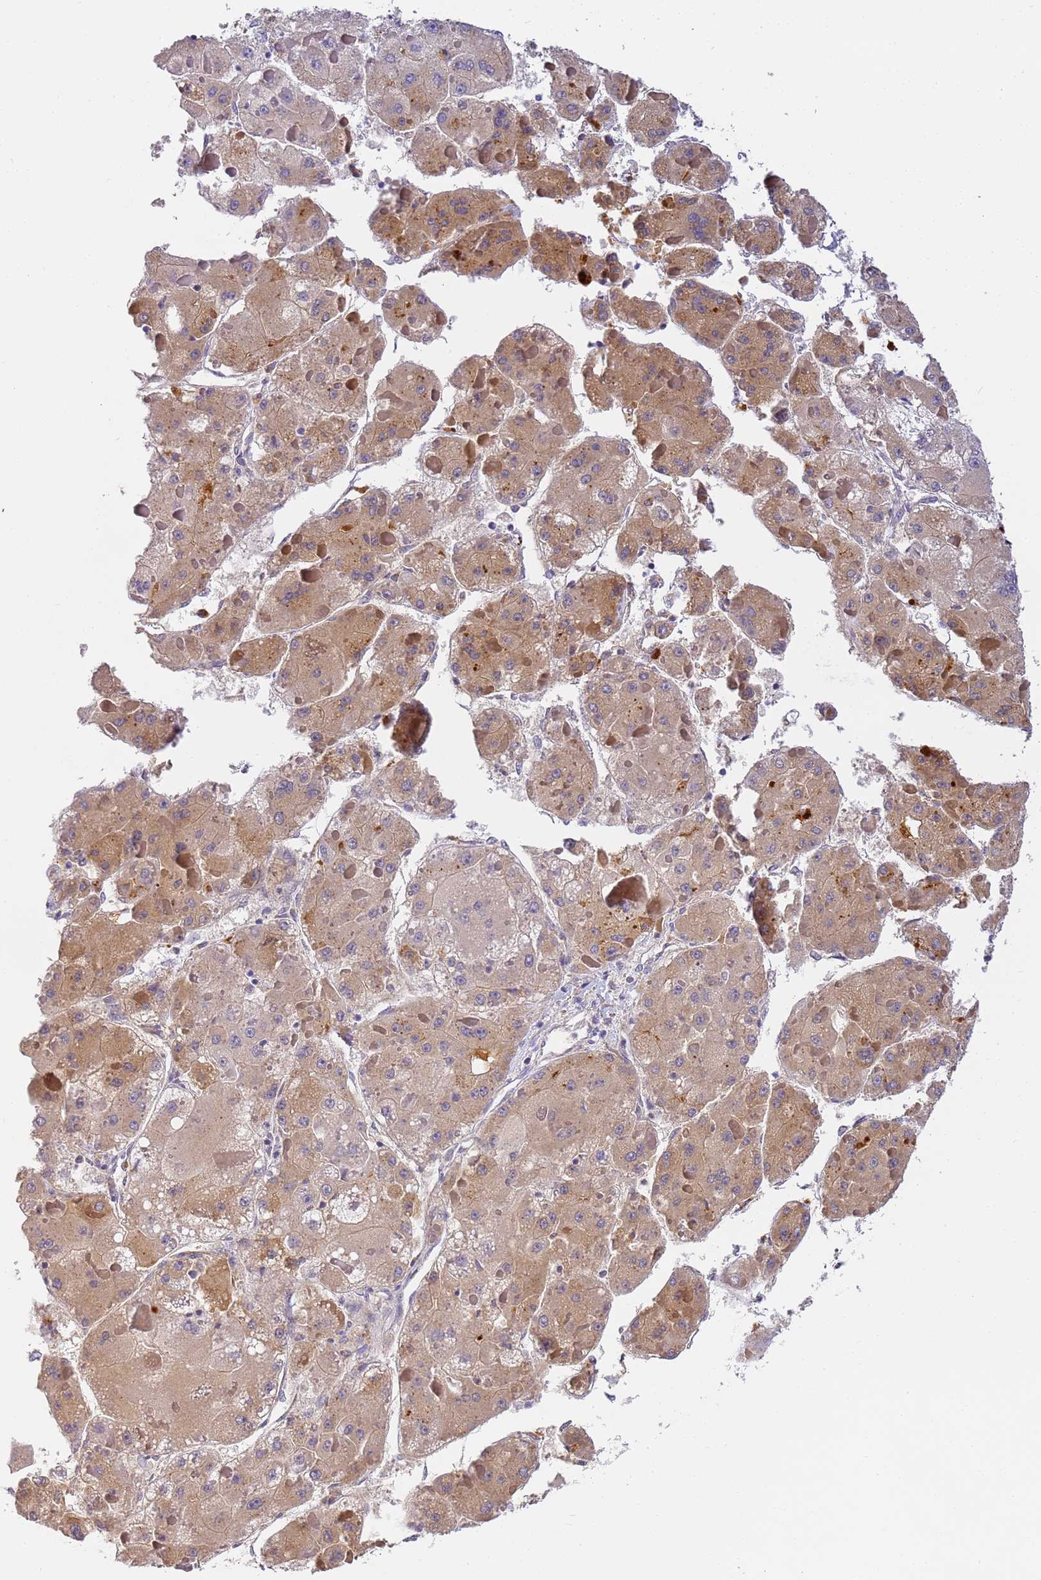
{"staining": {"intensity": "moderate", "quantity": "25%-75%", "location": "cytoplasmic/membranous"}, "tissue": "liver cancer", "cell_type": "Tumor cells", "image_type": "cancer", "snomed": [{"axis": "morphology", "description": "Carcinoma, Hepatocellular, NOS"}, {"axis": "topography", "description": "Liver"}], "caption": "This is an image of immunohistochemistry (IHC) staining of liver hepatocellular carcinoma, which shows moderate positivity in the cytoplasmic/membranous of tumor cells.", "gene": "CFHR2", "patient": {"sex": "female", "age": 73}}